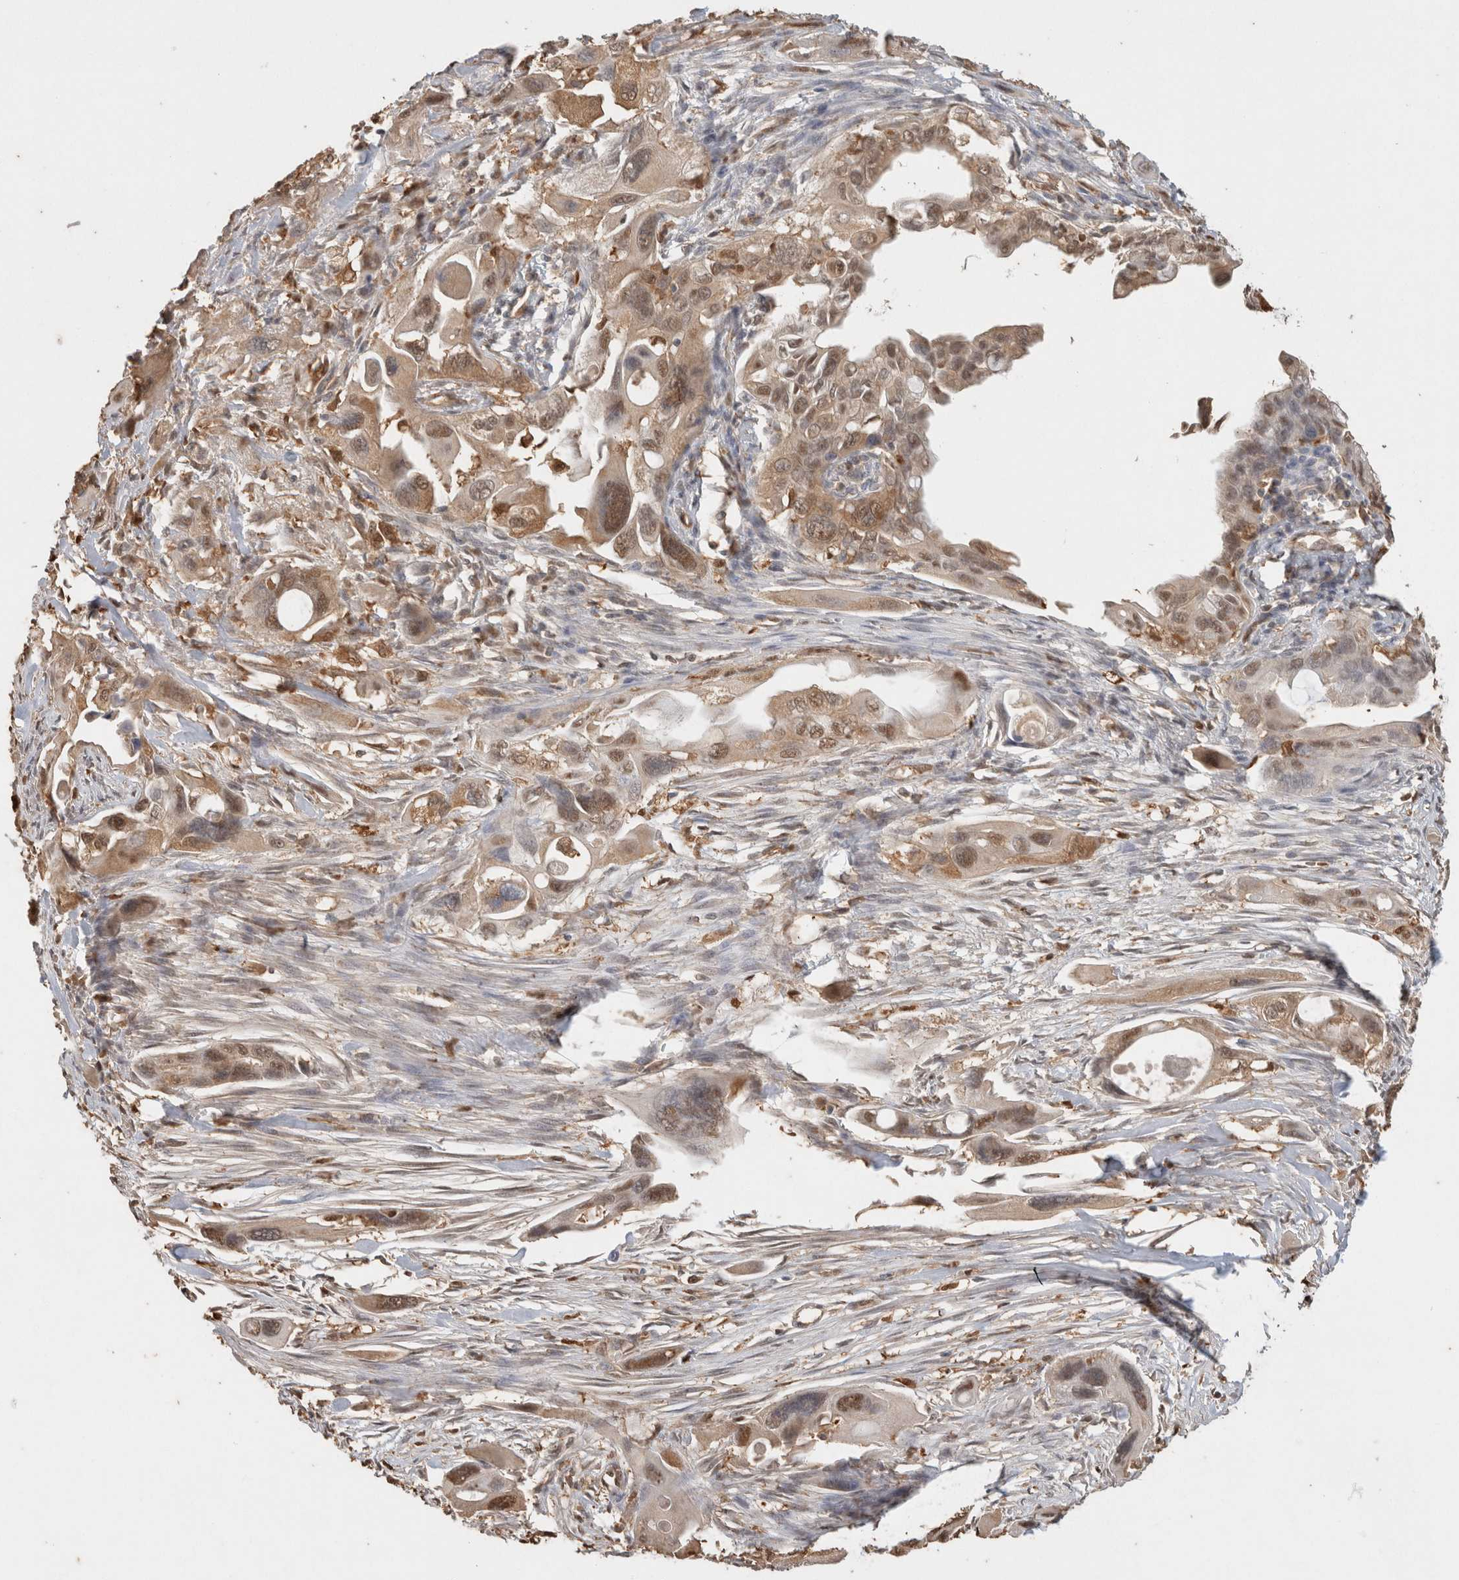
{"staining": {"intensity": "moderate", "quantity": ">75%", "location": "nuclear"}, "tissue": "pancreatic cancer", "cell_type": "Tumor cells", "image_type": "cancer", "snomed": [{"axis": "morphology", "description": "Adenocarcinoma, NOS"}, {"axis": "topography", "description": "Pancreas"}], "caption": "Adenocarcinoma (pancreatic) was stained to show a protein in brown. There is medium levels of moderate nuclear positivity in about >75% of tumor cells.", "gene": "YWHAH", "patient": {"sex": "male", "age": 73}}